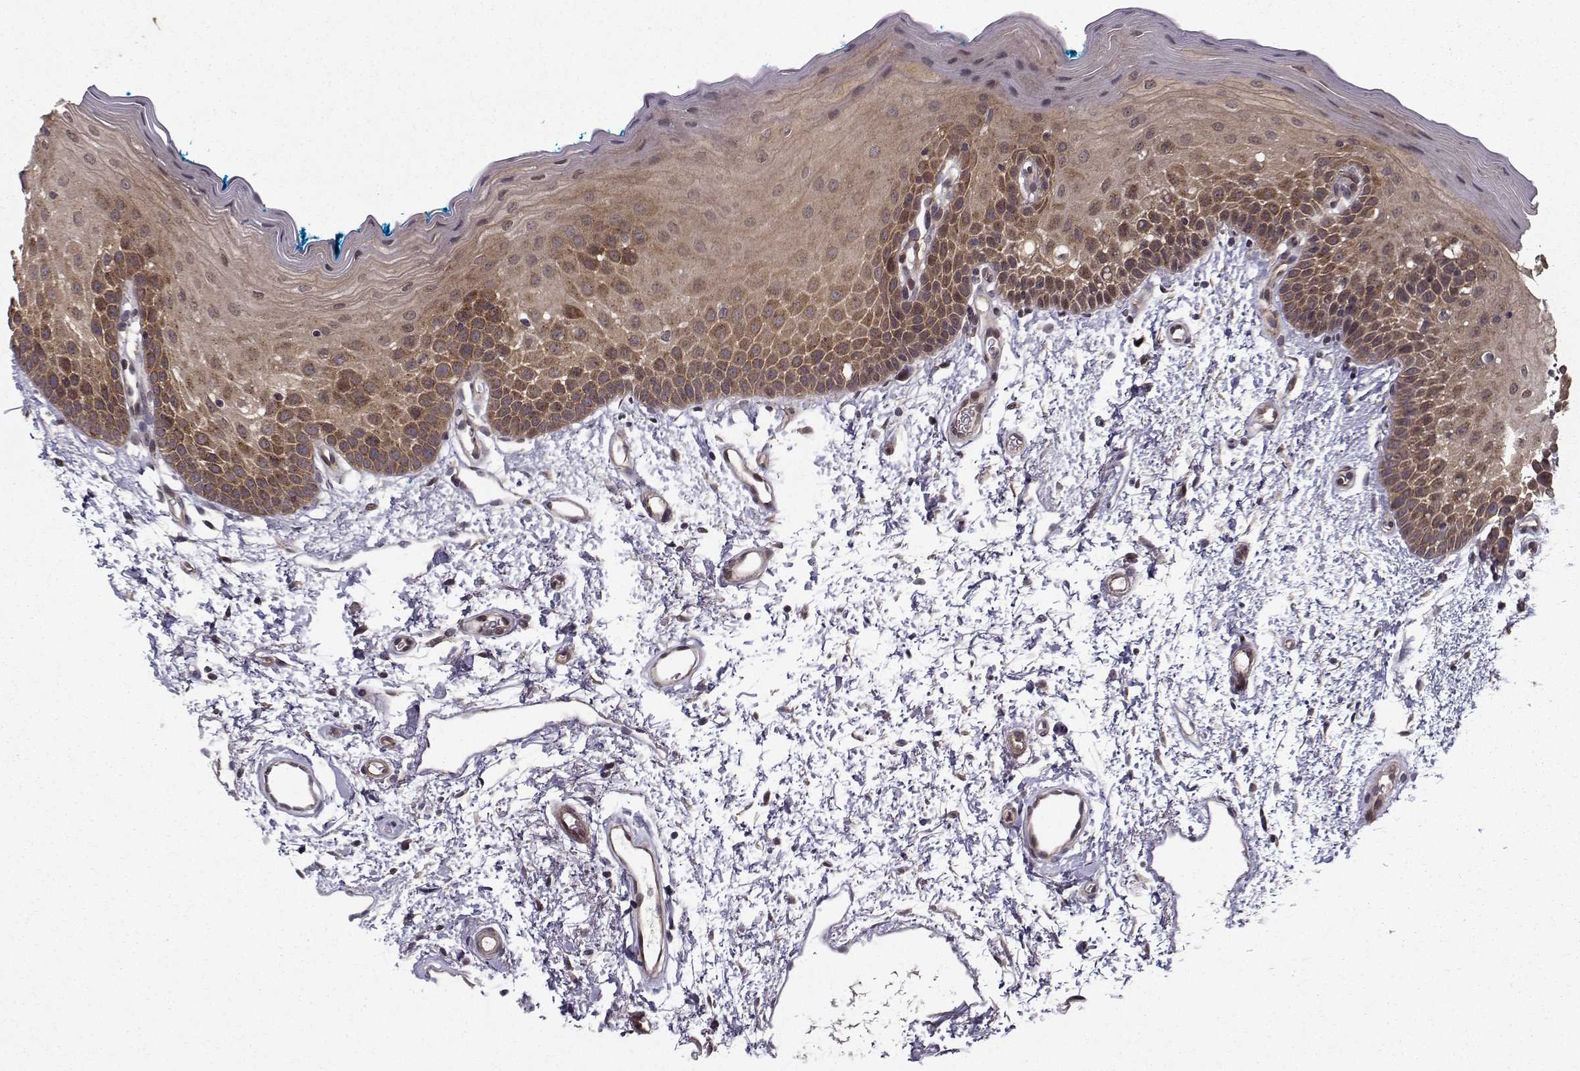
{"staining": {"intensity": "moderate", "quantity": "25%-75%", "location": "cytoplasmic/membranous"}, "tissue": "oral mucosa", "cell_type": "Squamous epithelial cells", "image_type": "normal", "snomed": [{"axis": "morphology", "description": "Normal tissue, NOS"}, {"axis": "morphology", "description": "Squamous cell carcinoma, NOS"}, {"axis": "topography", "description": "Oral tissue"}, {"axis": "topography", "description": "Head-Neck"}], "caption": "High-power microscopy captured an immunohistochemistry photomicrograph of unremarkable oral mucosa, revealing moderate cytoplasmic/membranous staining in about 25%-75% of squamous epithelial cells. Using DAB (brown) and hematoxylin (blue) stains, captured at high magnification using brightfield microscopy.", "gene": "APC", "patient": {"sex": "female", "age": 75}}